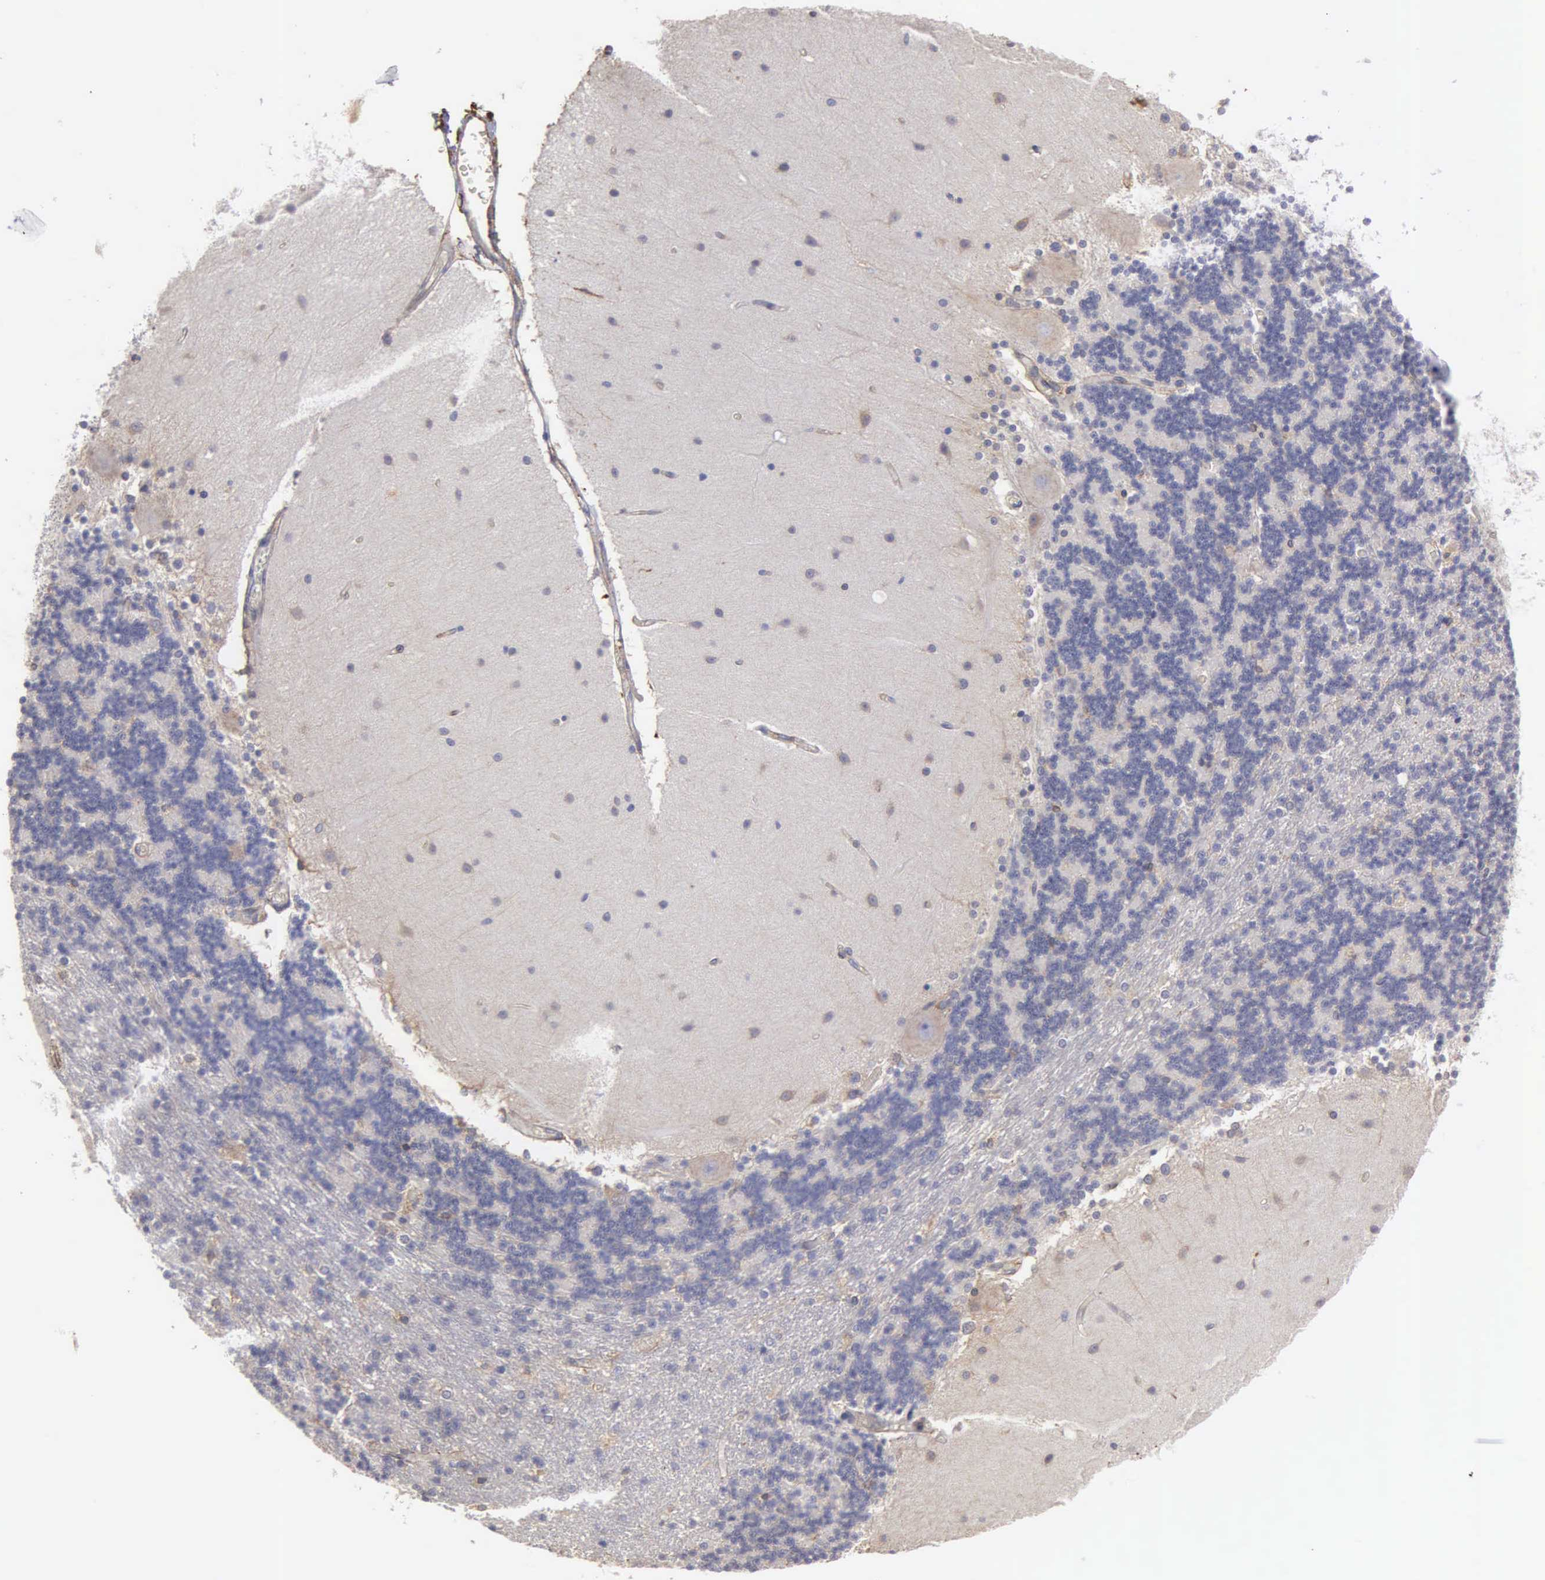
{"staining": {"intensity": "weak", "quantity": "<25%", "location": "cytoplasmic/membranous"}, "tissue": "cerebellum", "cell_type": "Cells in granular layer", "image_type": "normal", "snomed": [{"axis": "morphology", "description": "Normal tissue, NOS"}, {"axis": "topography", "description": "Cerebellum"}], "caption": "High magnification brightfield microscopy of unremarkable cerebellum stained with DAB (3,3'-diaminobenzidine) (brown) and counterstained with hematoxylin (blue): cells in granular layer show no significant staining. (DAB IHC, high magnification).", "gene": "LIN52", "patient": {"sex": "female", "age": 54}}